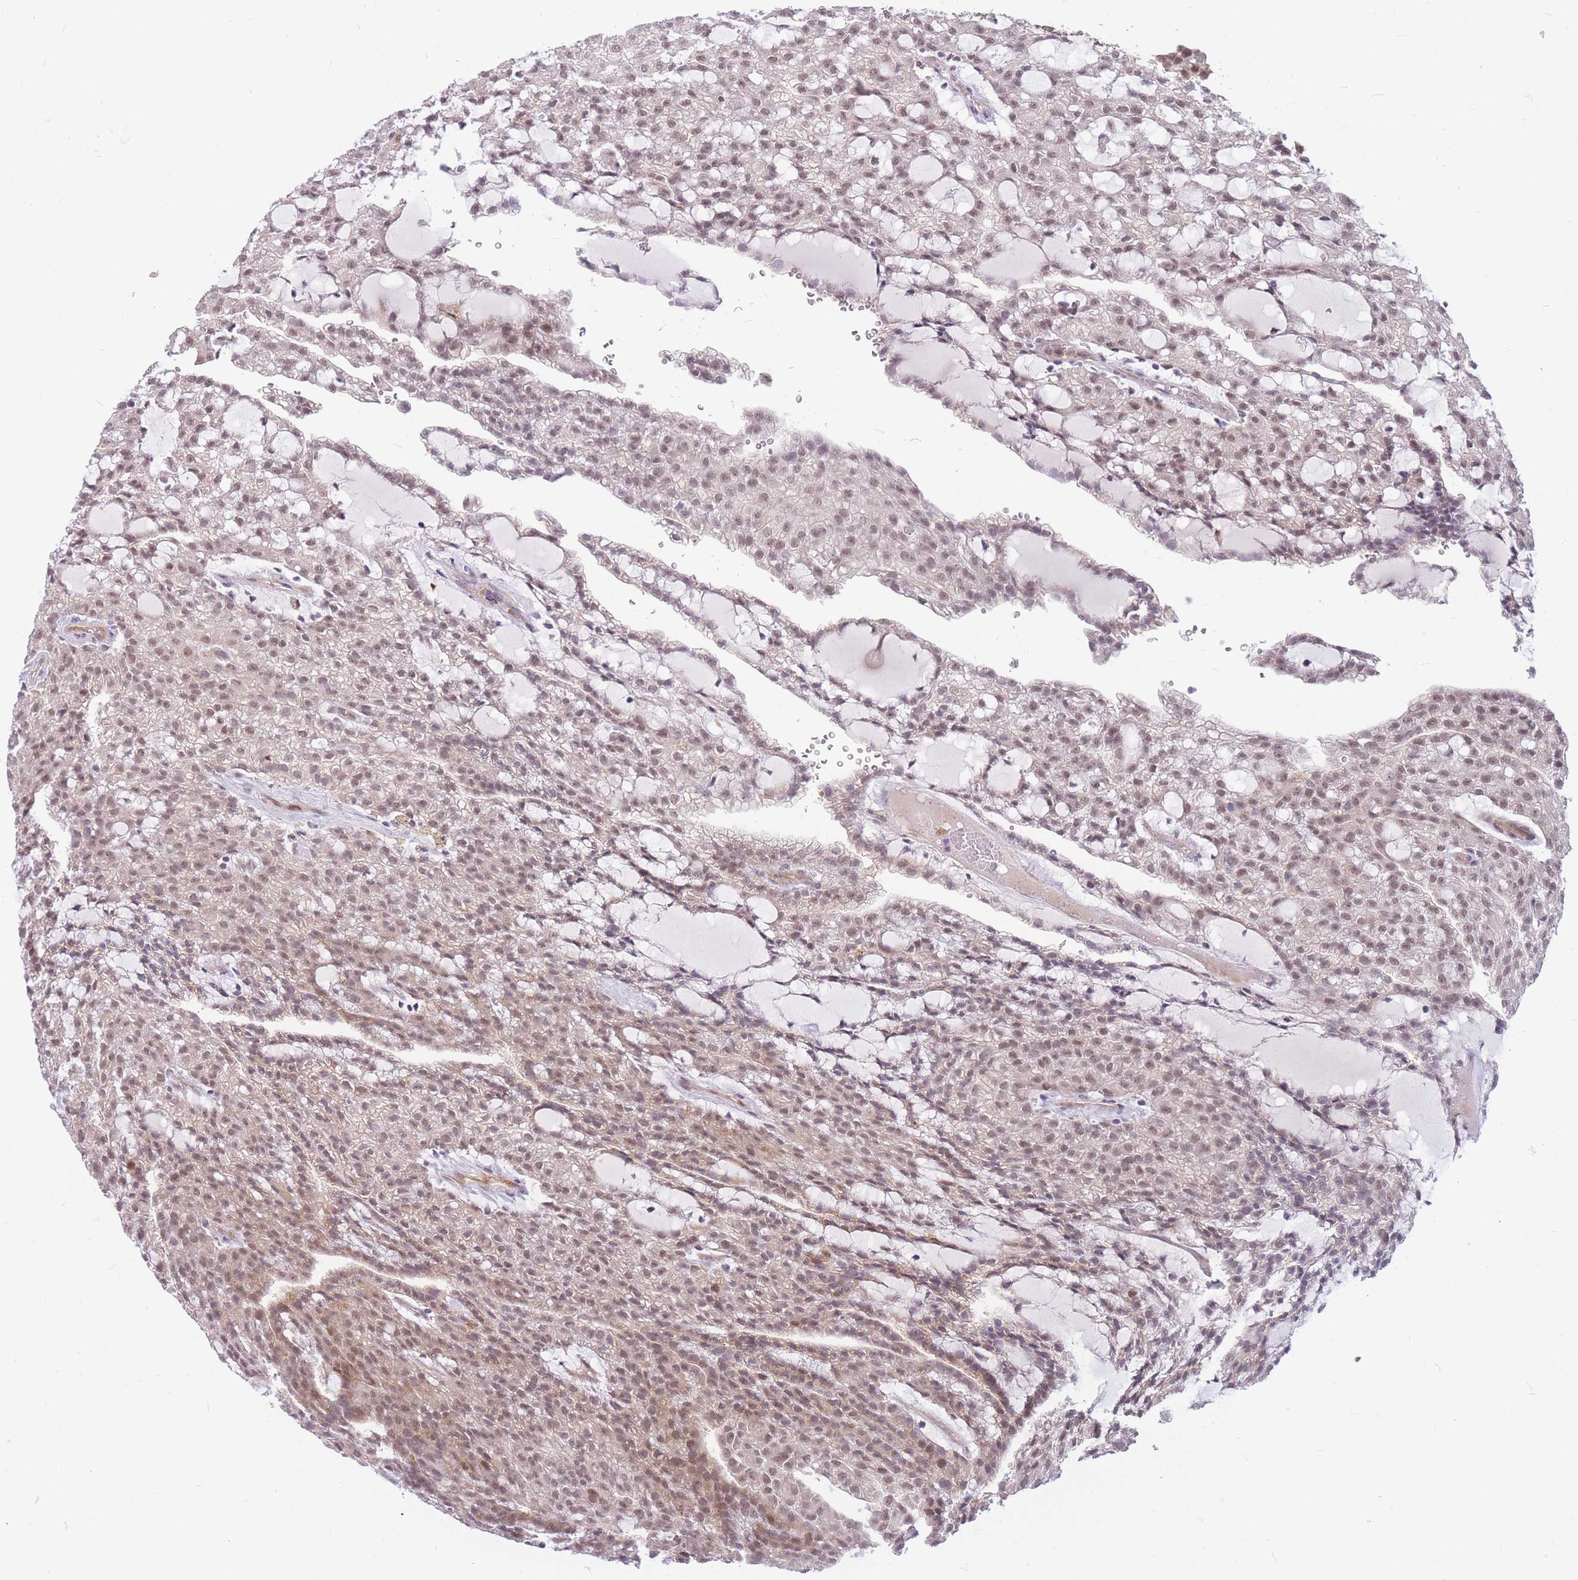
{"staining": {"intensity": "moderate", "quantity": ">75%", "location": "nuclear"}, "tissue": "renal cancer", "cell_type": "Tumor cells", "image_type": "cancer", "snomed": [{"axis": "morphology", "description": "Adenocarcinoma, NOS"}, {"axis": "topography", "description": "Kidney"}], "caption": "Immunohistochemical staining of human renal cancer displays medium levels of moderate nuclear protein expression in approximately >75% of tumor cells.", "gene": "TCF20", "patient": {"sex": "male", "age": 63}}